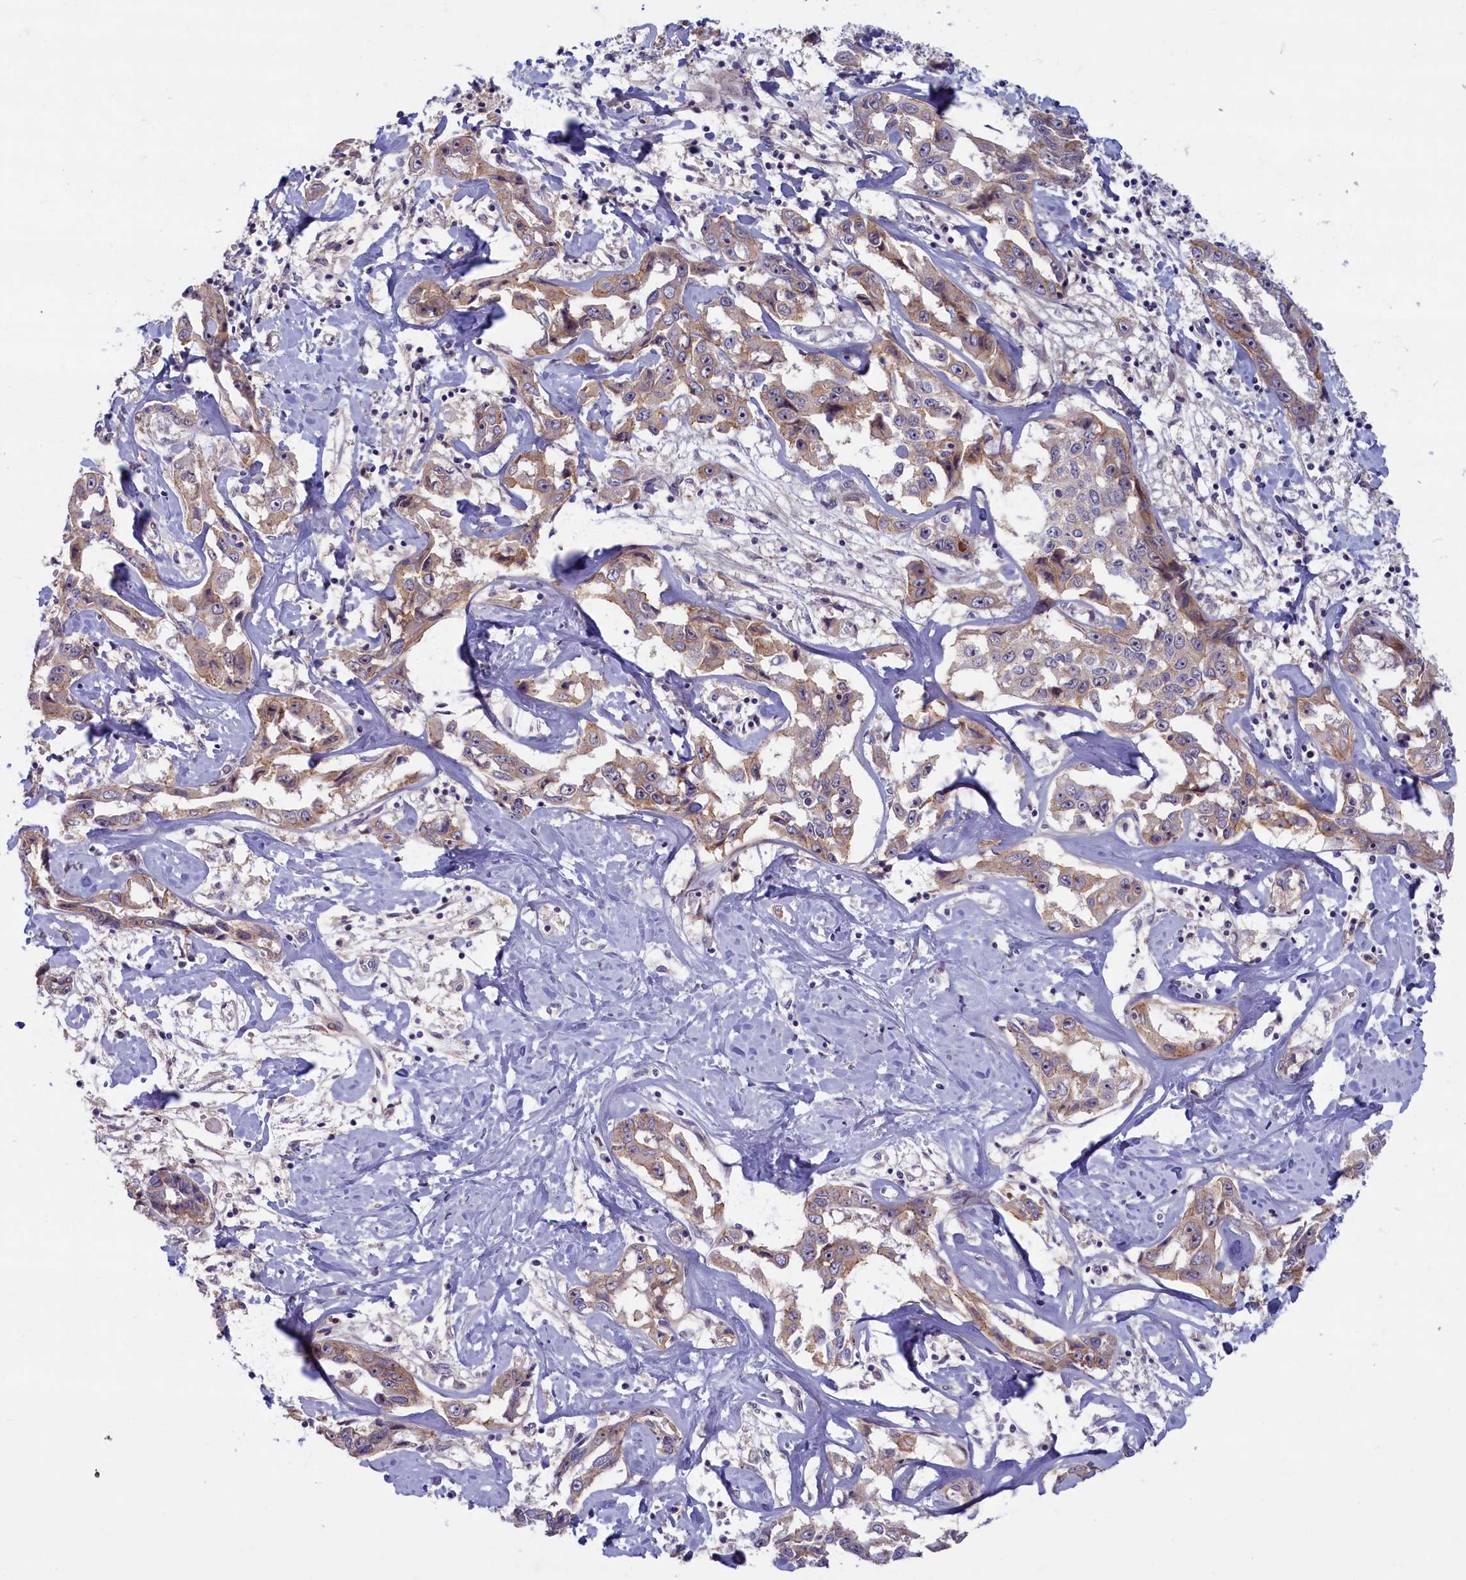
{"staining": {"intensity": "weak", "quantity": ">75%", "location": "cytoplasmic/membranous"}, "tissue": "liver cancer", "cell_type": "Tumor cells", "image_type": "cancer", "snomed": [{"axis": "morphology", "description": "Cholangiocarcinoma"}, {"axis": "topography", "description": "Liver"}], "caption": "The immunohistochemical stain highlights weak cytoplasmic/membranous positivity in tumor cells of liver cholangiocarcinoma tissue. Immunohistochemistry (ihc) stains the protein of interest in brown and the nuclei are stained blue.", "gene": "TRPM4", "patient": {"sex": "male", "age": 59}}